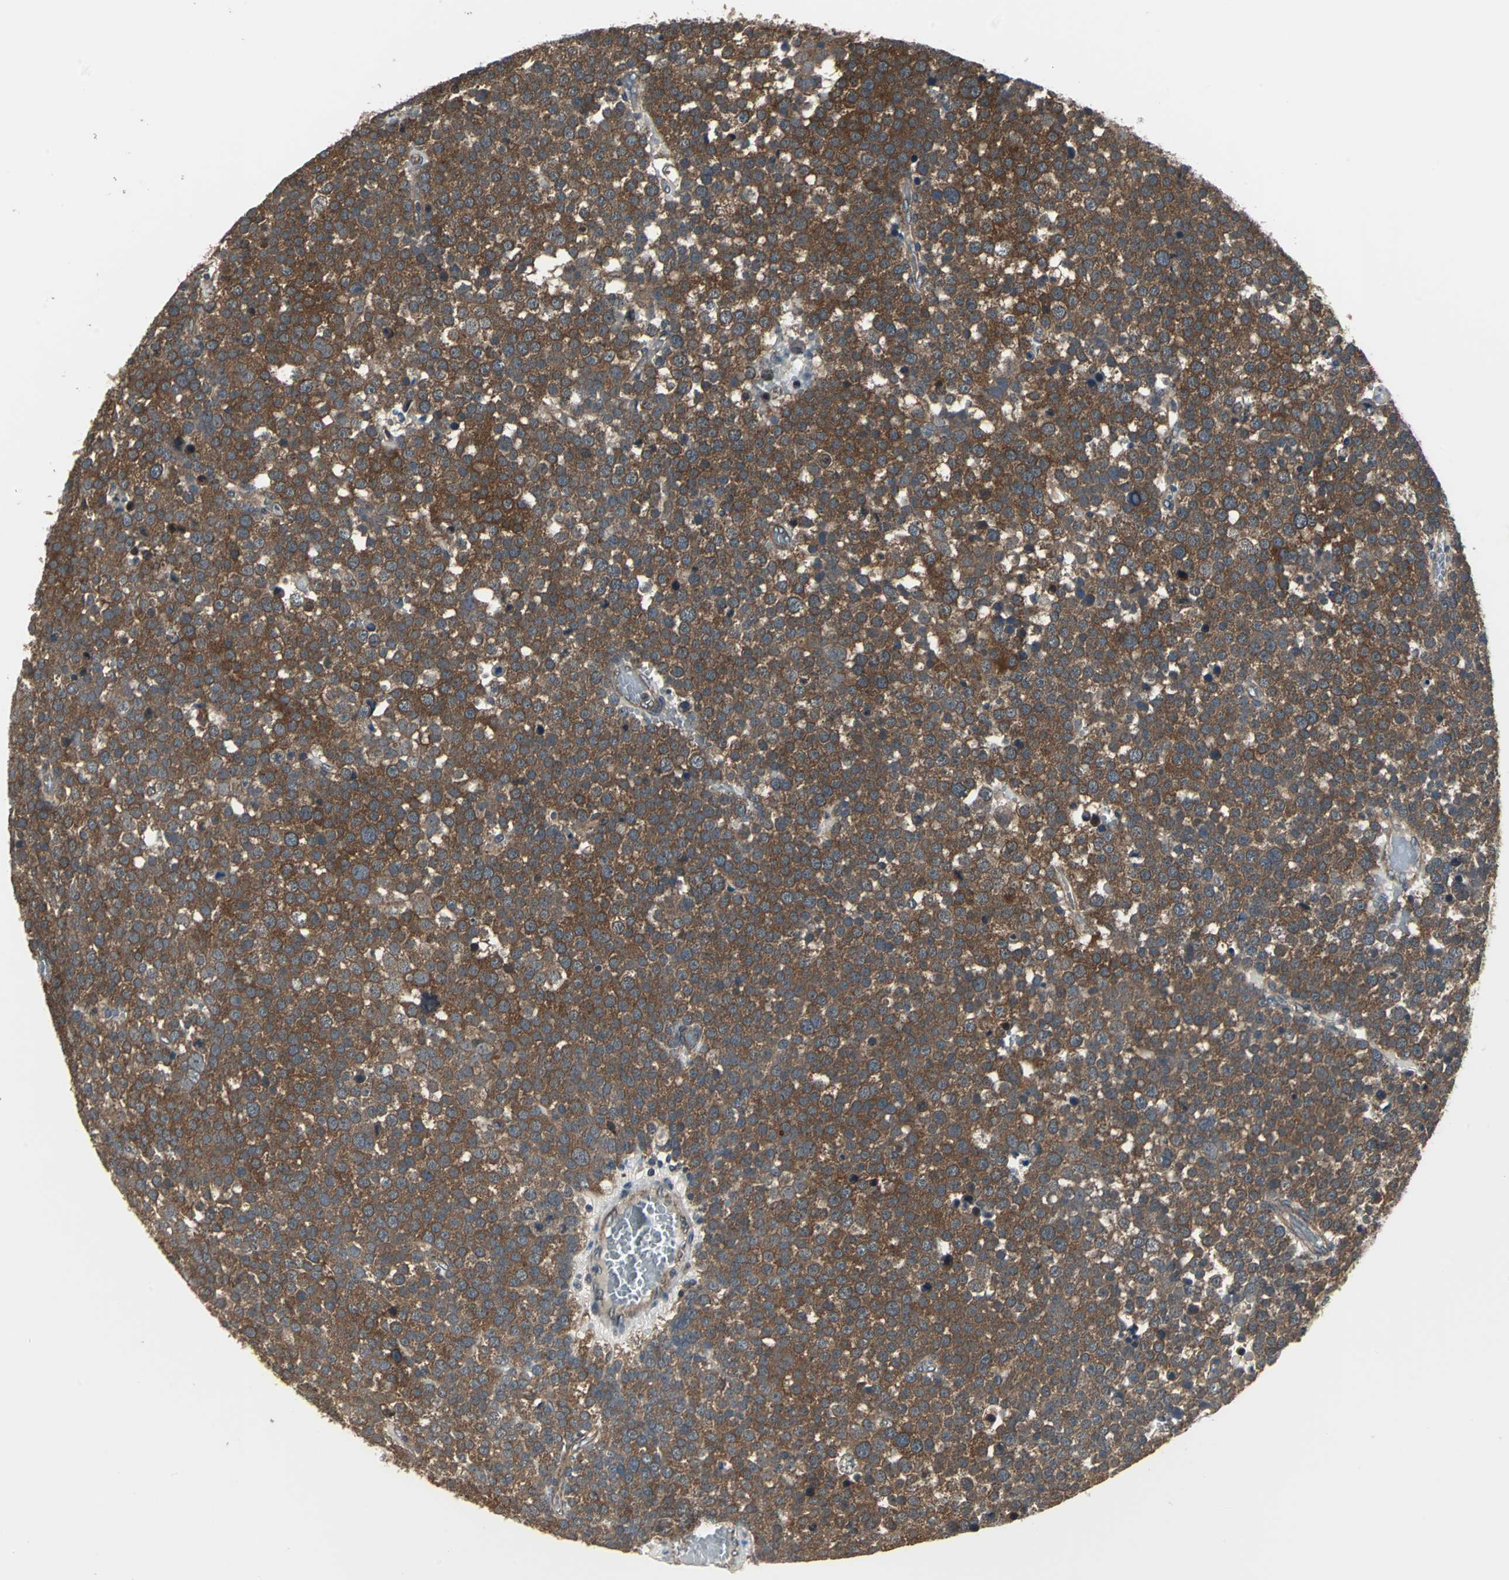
{"staining": {"intensity": "strong", "quantity": ">75%", "location": "cytoplasmic/membranous"}, "tissue": "testis cancer", "cell_type": "Tumor cells", "image_type": "cancer", "snomed": [{"axis": "morphology", "description": "Seminoma, NOS"}, {"axis": "topography", "description": "Testis"}], "caption": "Seminoma (testis) was stained to show a protein in brown. There is high levels of strong cytoplasmic/membranous positivity in approximately >75% of tumor cells.", "gene": "PFDN1", "patient": {"sex": "male", "age": 71}}